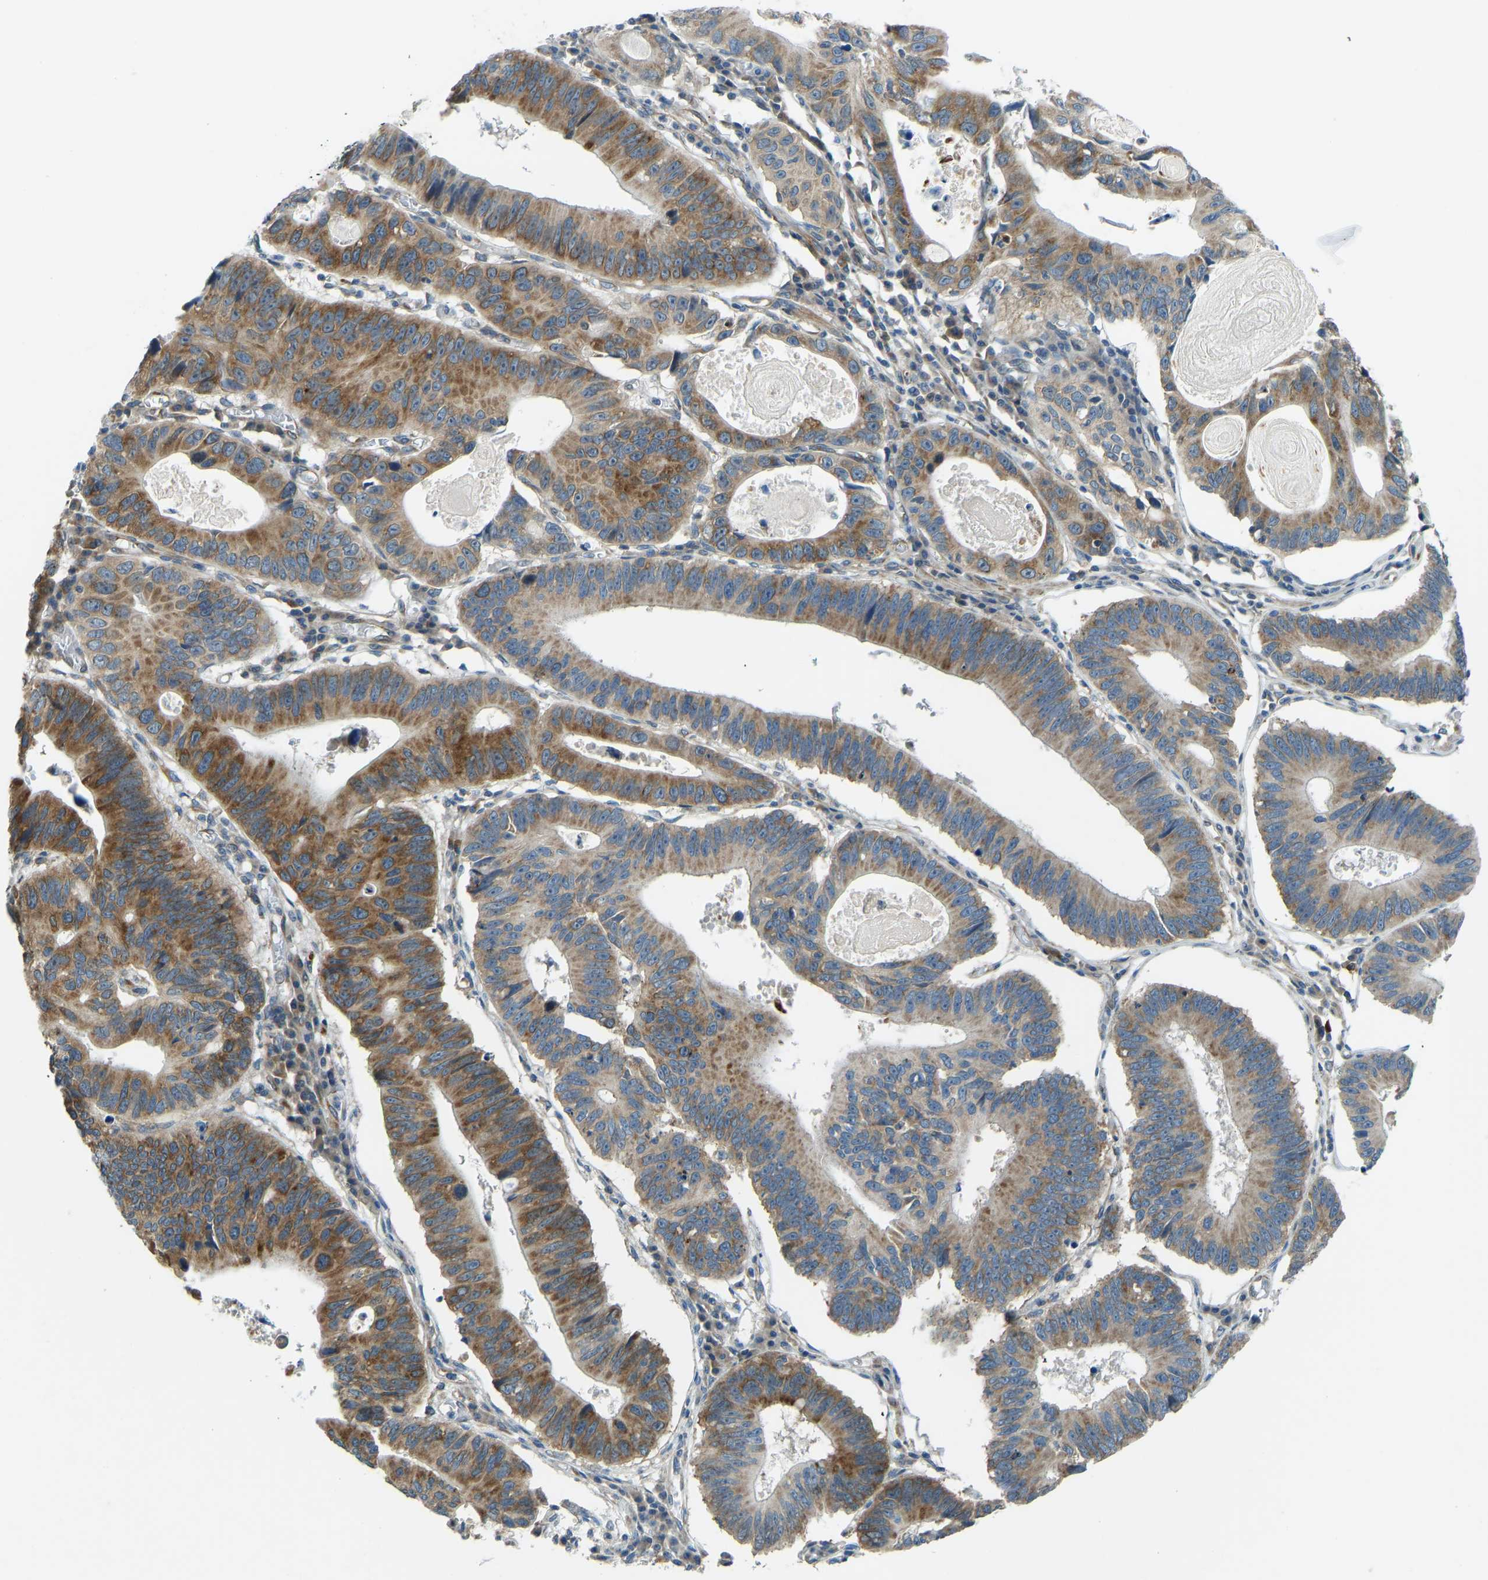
{"staining": {"intensity": "moderate", "quantity": ">75%", "location": "cytoplasmic/membranous"}, "tissue": "stomach cancer", "cell_type": "Tumor cells", "image_type": "cancer", "snomed": [{"axis": "morphology", "description": "Adenocarcinoma, NOS"}, {"axis": "topography", "description": "Stomach"}], "caption": "Brown immunohistochemical staining in stomach cancer (adenocarcinoma) displays moderate cytoplasmic/membranous positivity in about >75% of tumor cells. The staining was performed using DAB (3,3'-diaminobenzidine) to visualize the protein expression in brown, while the nuclei were stained in blue with hematoxylin (Magnification: 20x).", "gene": "STAU2", "patient": {"sex": "male", "age": 59}}